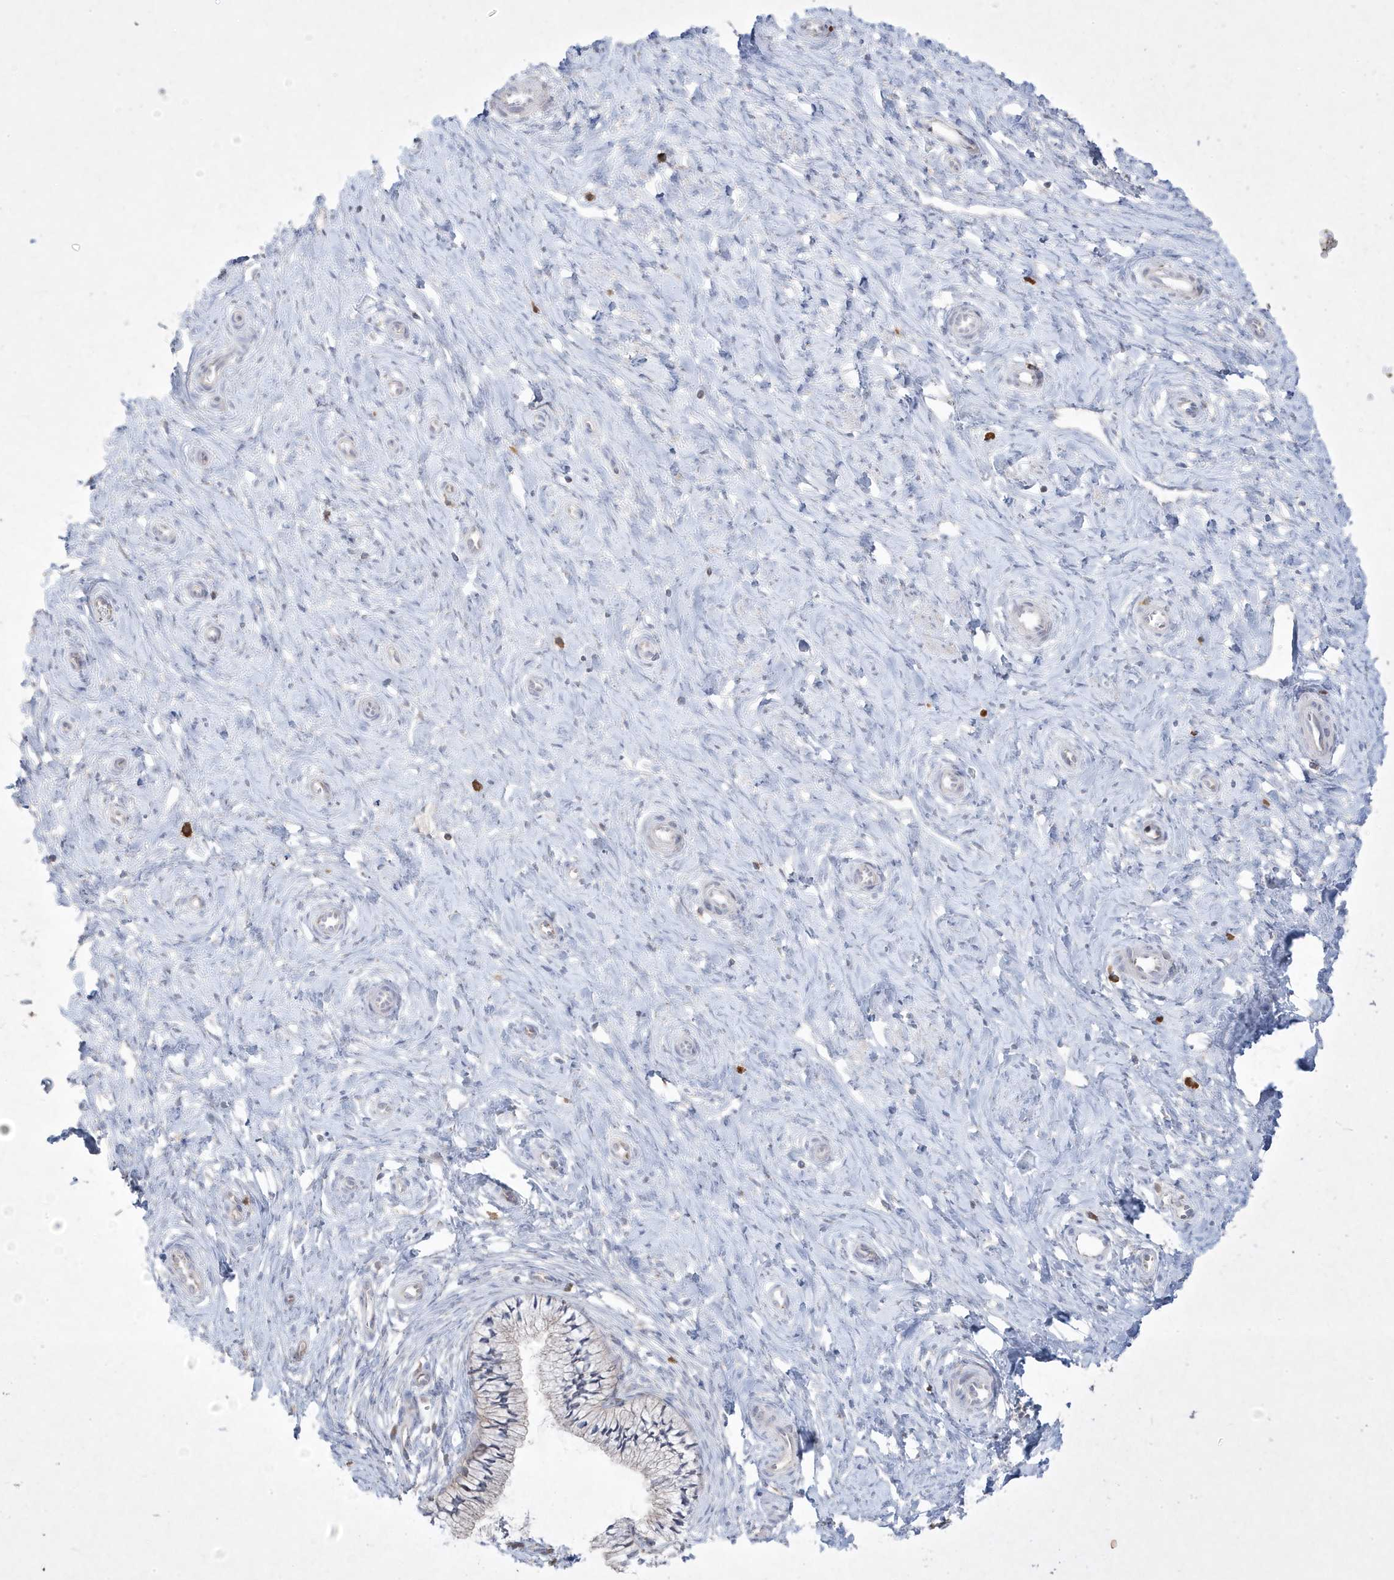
{"staining": {"intensity": "weak", "quantity": "25%-75%", "location": "cytoplasmic/membranous"}, "tissue": "cervix", "cell_type": "Glandular cells", "image_type": "normal", "snomed": [{"axis": "morphology", "description": "Normal tissue, NOS"}, {"axis": "topography", "description": "Cervix"}], "caption": "There is low levels of weak cytoplasmic/membranous positivity in glandular cells of benign cervix, as demonstrated by immunohistochemical staining (brown color).", "gene": "ADAMTSL3", "patient": {"sex": "female", "age": 36}}